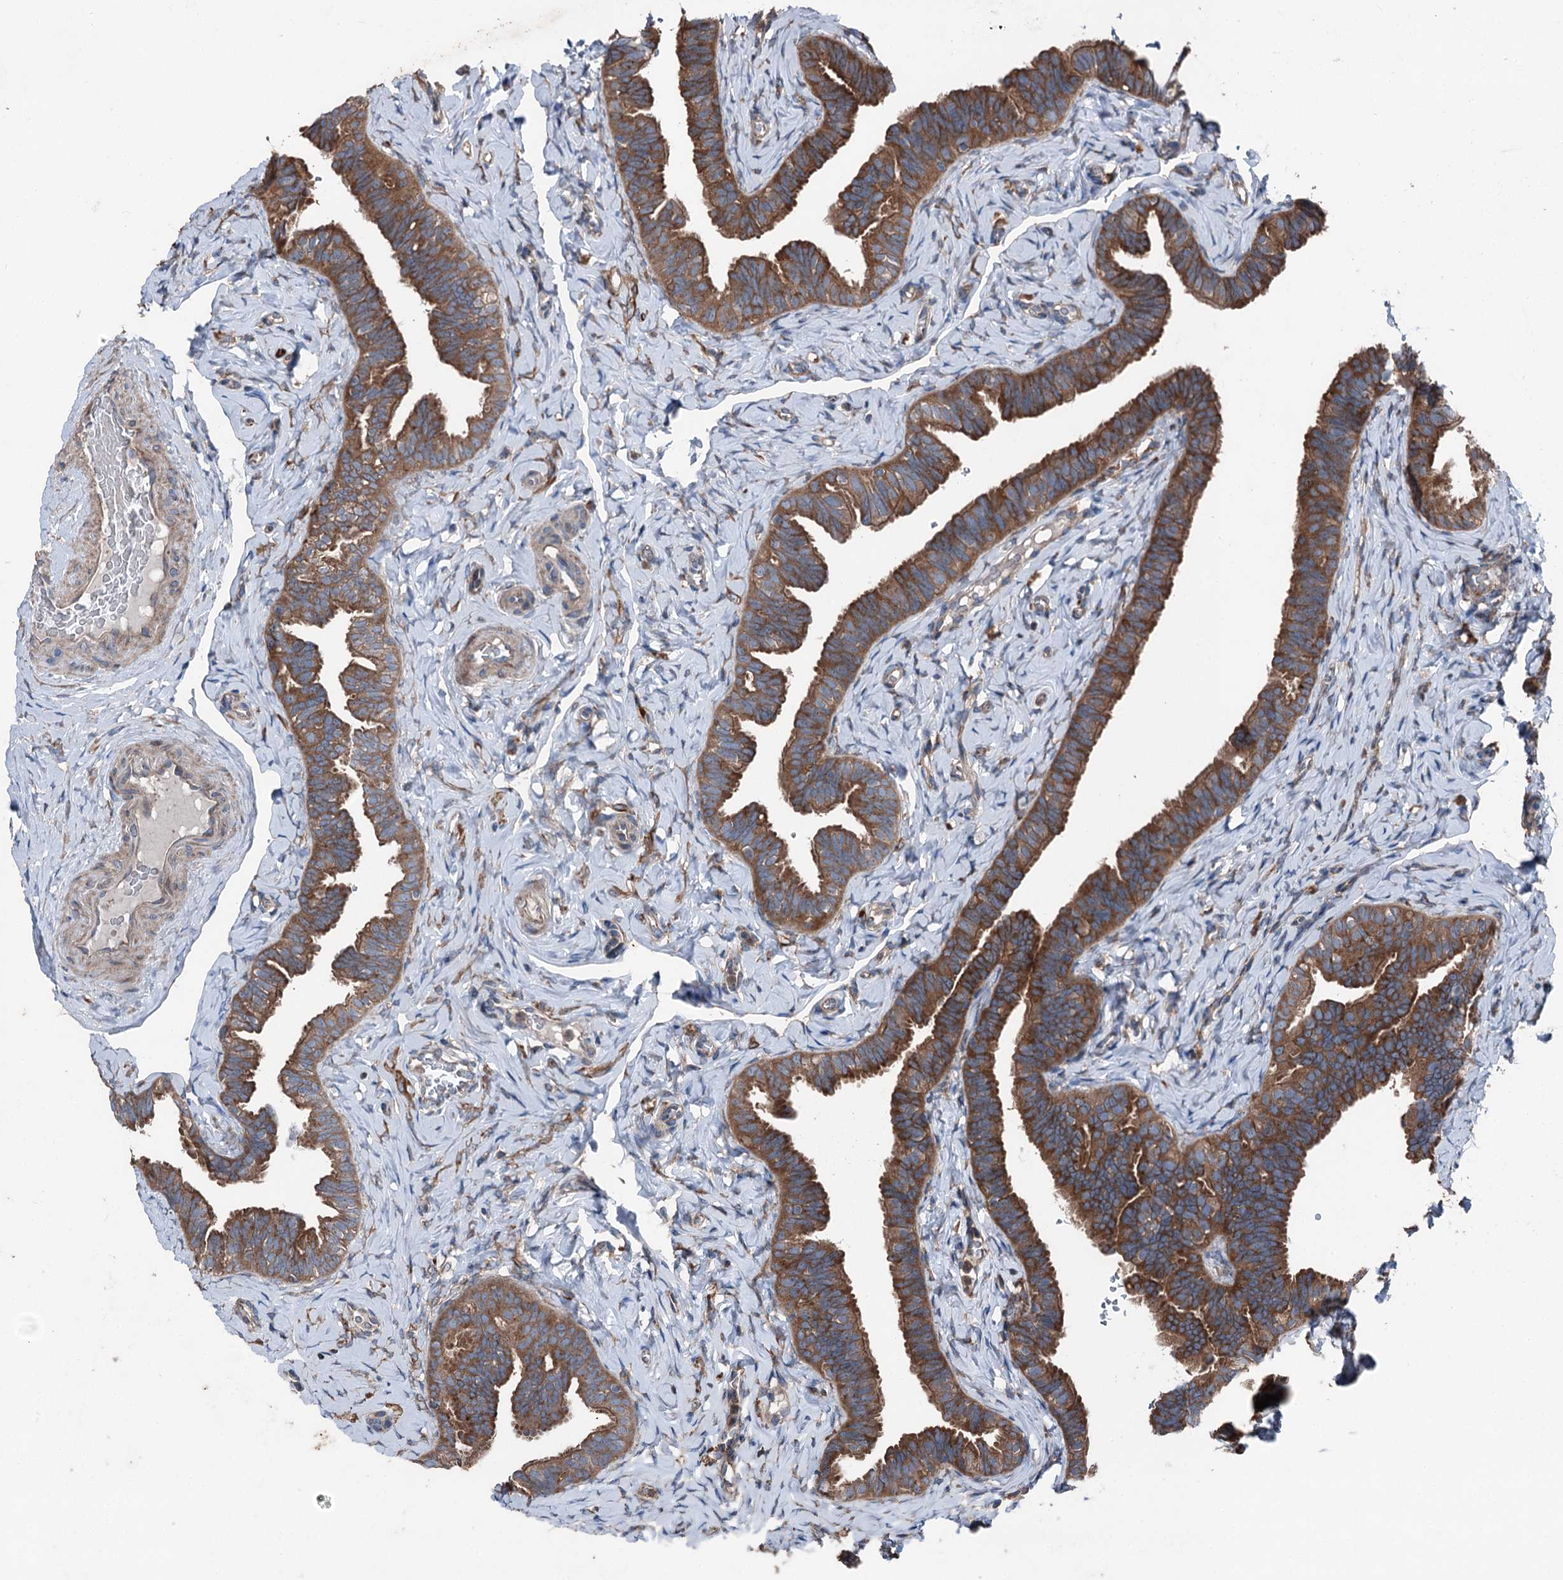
{"staining": {"intensity": "strong", "quantity": ">75%", "location": "cytoplasmic/membranous"}, "tissue": "fallopian tube", "cell_type": "Glandular cells", "image_type": "normal", "snomed": [{"axis": "morphology", "description": "Normal tissue, NOS"}, {"axis": "topography", "description": "Fallopian tube"}], "caption": "Glandular cells exhibit strong cytoplasmic/membranous expression in approximately >75% of cells in benign fallopian tube.", "gene": "RUFY1", "patient": {"sex": "female", "age": 39}}